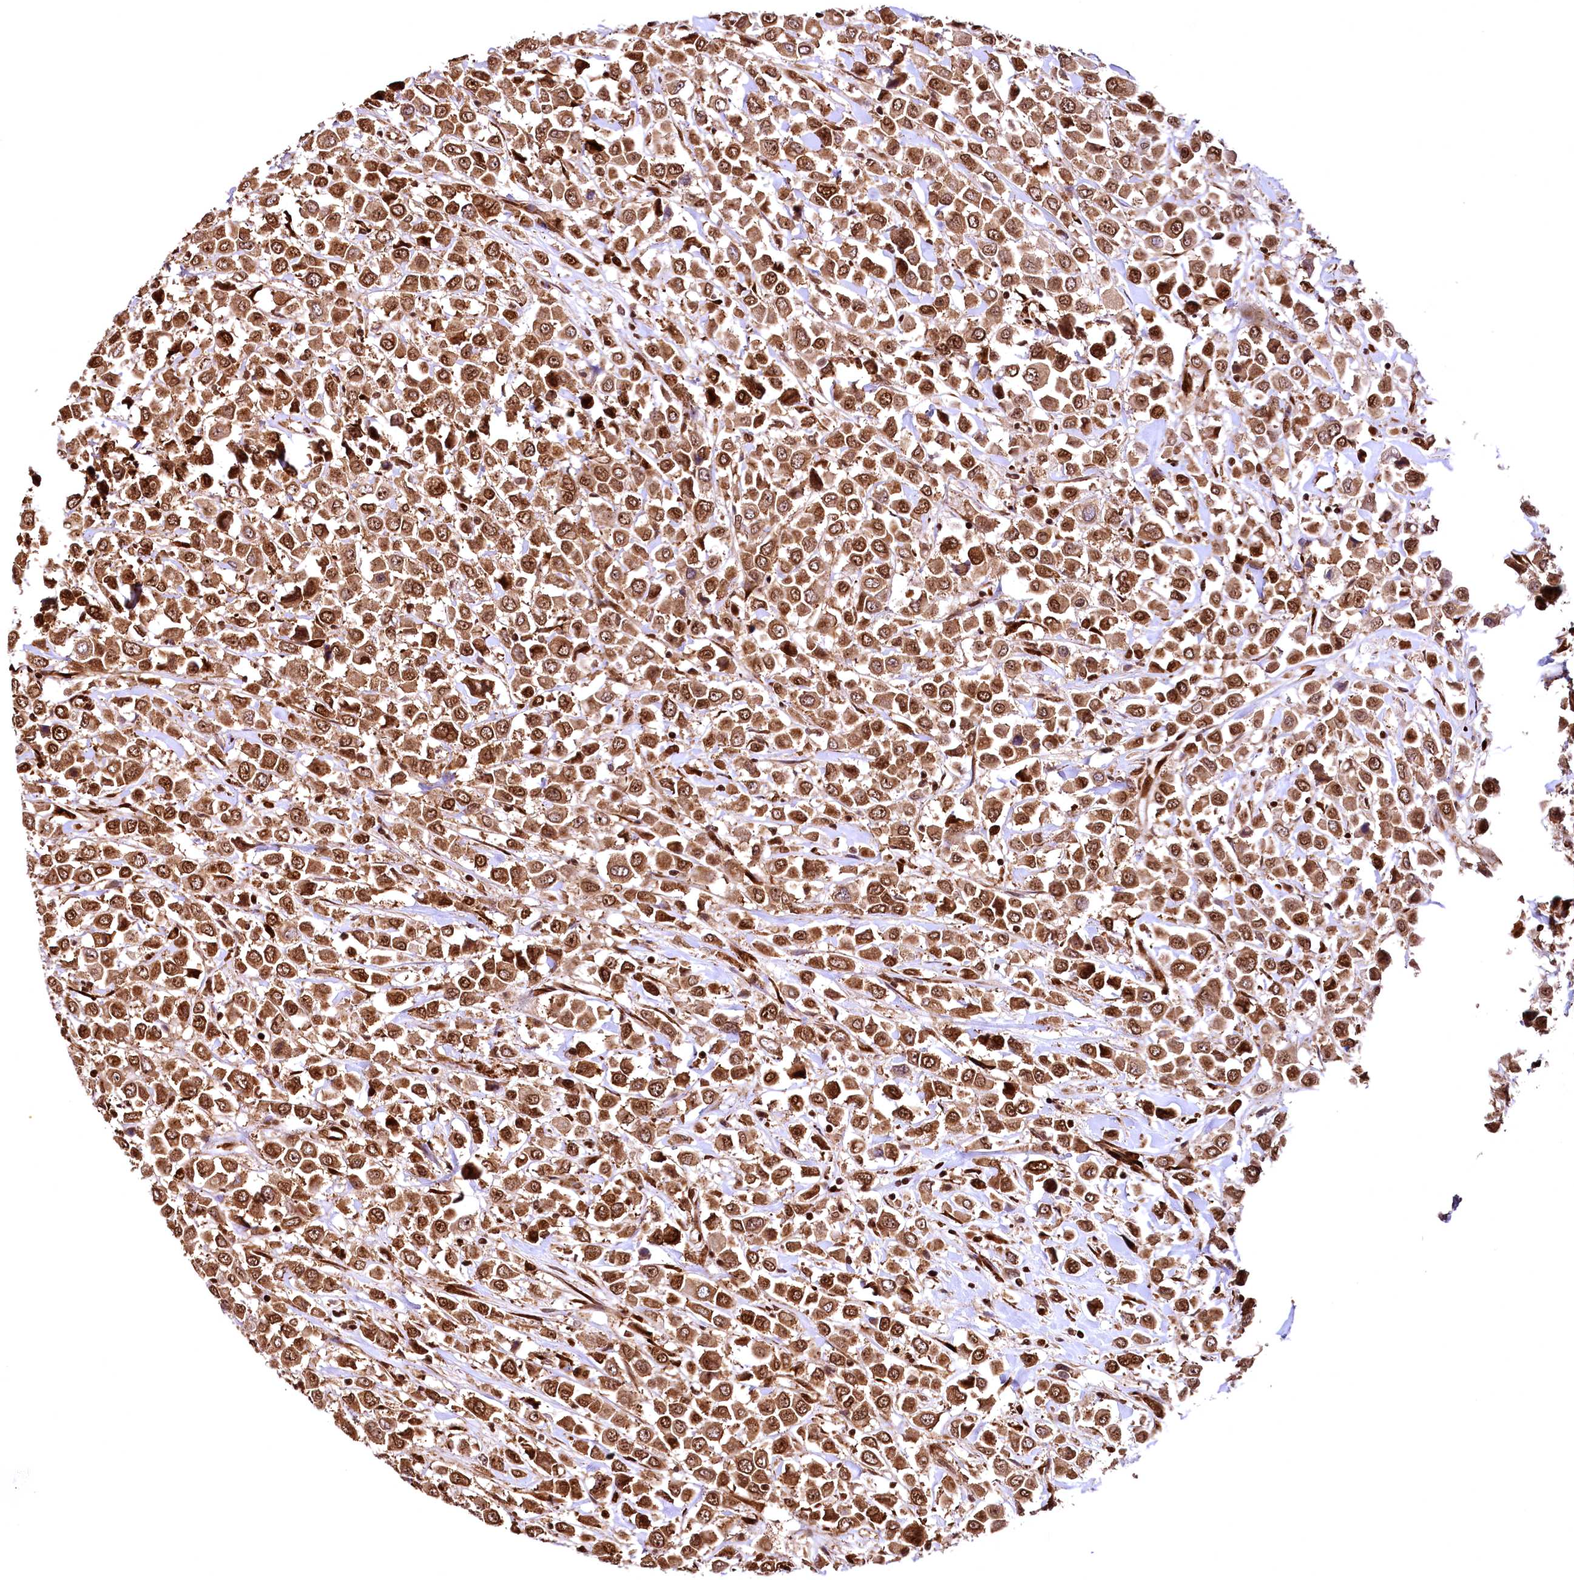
{"staining": {"intensity": "moderate", "quantity": ">75%", "location": "cytoplasmic/membranous,nuclear"}, "tissue": "breast cancer", "cell_type": "Tumor cells", "image_type": "cancer", "snomed": [{"axis": "morphology", "description": "Duct carcinoma"}, {"axis": "topography", "description": "Breast"}], "caption": "A brown stain shows moderate cytoplasmic/membranous and nuclear staining of a protein in breast cancer (intraductal carcinoma) tumor cells.", "gene": "PDS5B", "patient": {"sex": "female", "age": 61}}